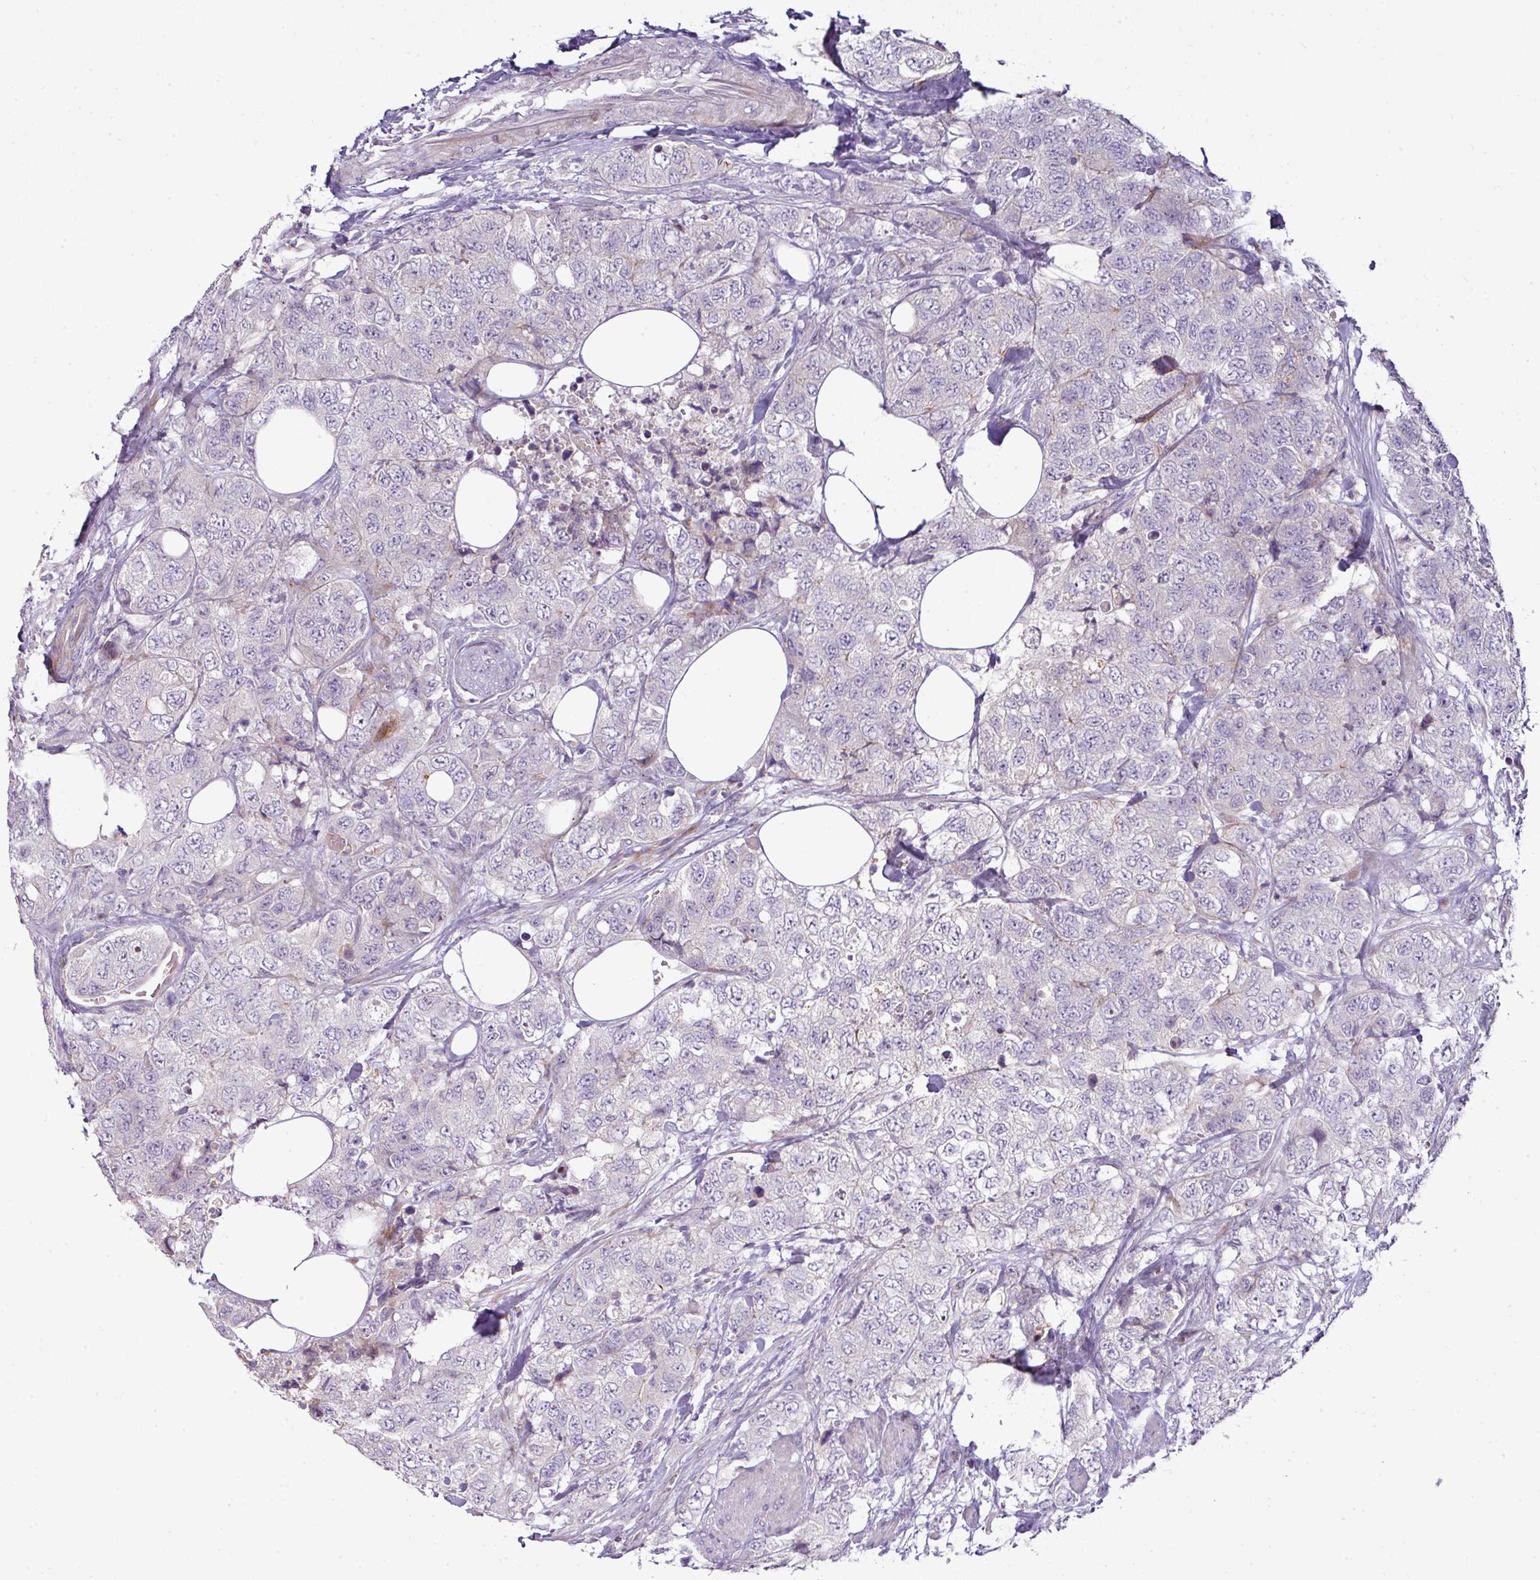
{"staining": {"intensity": "negative", "quantity": "none", "location": "none"}, "tissue": "urothelial cancer", "cell_type": "Tumor cells", "image_type": "cancer", "snomed": [{"axis": "morphology", "description": "Urothelial carcinoma, High grade"}, {"axis": "topography", "description": "Urinary bladder"}], "caption": "The immunohistochemistry (IHC) photomicrograph has no significant positivity in tumor cells of high-grade urothelial carcinoma tissue.", "gene": "ATP6V1F", "patient": {"sex": "female", "age": 78}}